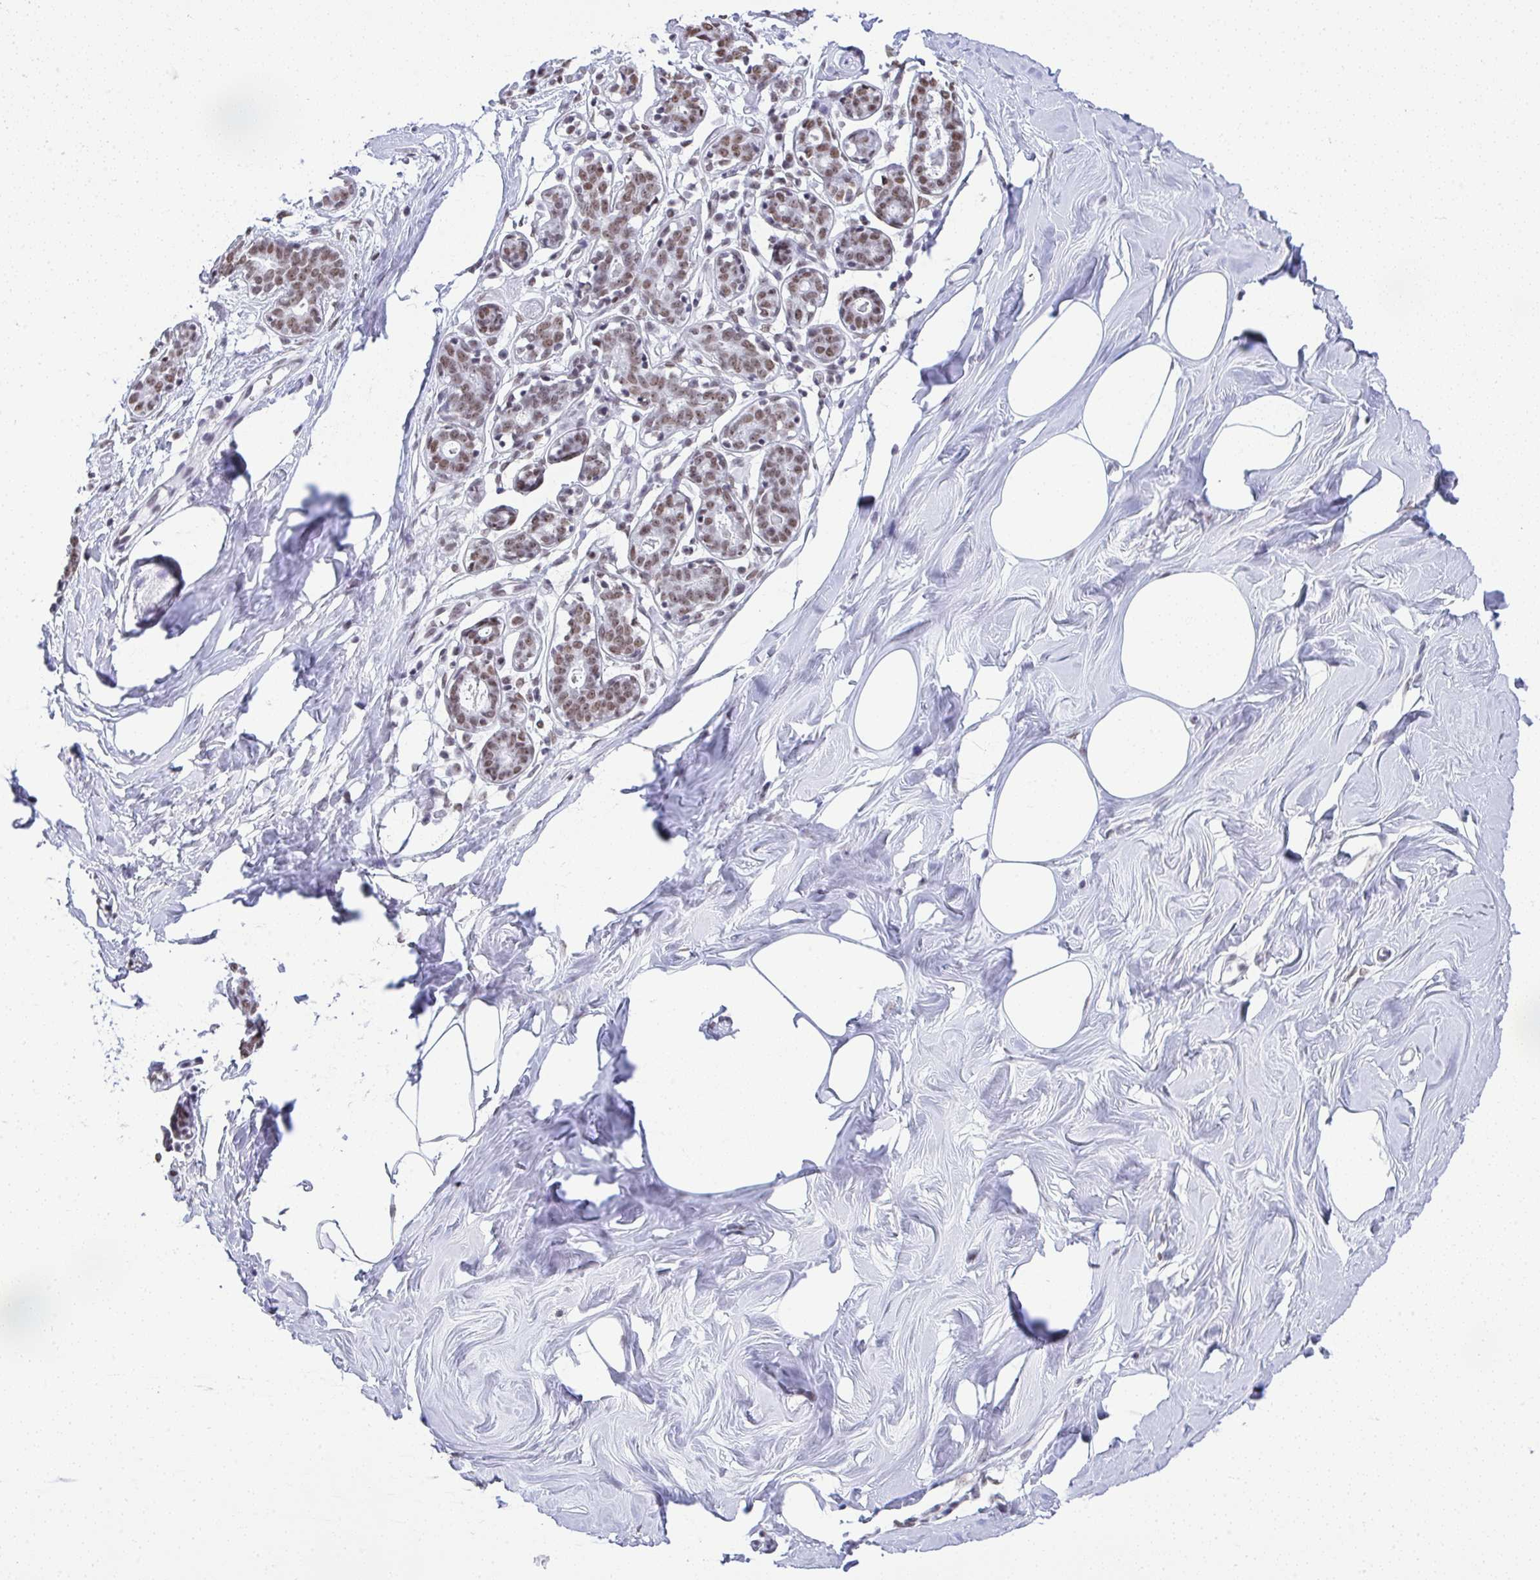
{"staining": {"intensity": "negative", "quantity": "none", "location": "none"}, "tissue": "breast", "cell_type": "Adipocytes", "image_type": "normal", "snomed": [{"axis": "morphology", "description": "Normal tissue, NOS"}, {"axis": "topography", "description": "Breast"}], "caption": "High power microscopy micrograph of an immunohistochemistry (IHC) micrograph of benign breast, revealing no significant expression in adipocytes.", "gene": "DDX52", "patient": {"sex": "female", "age": 27}}